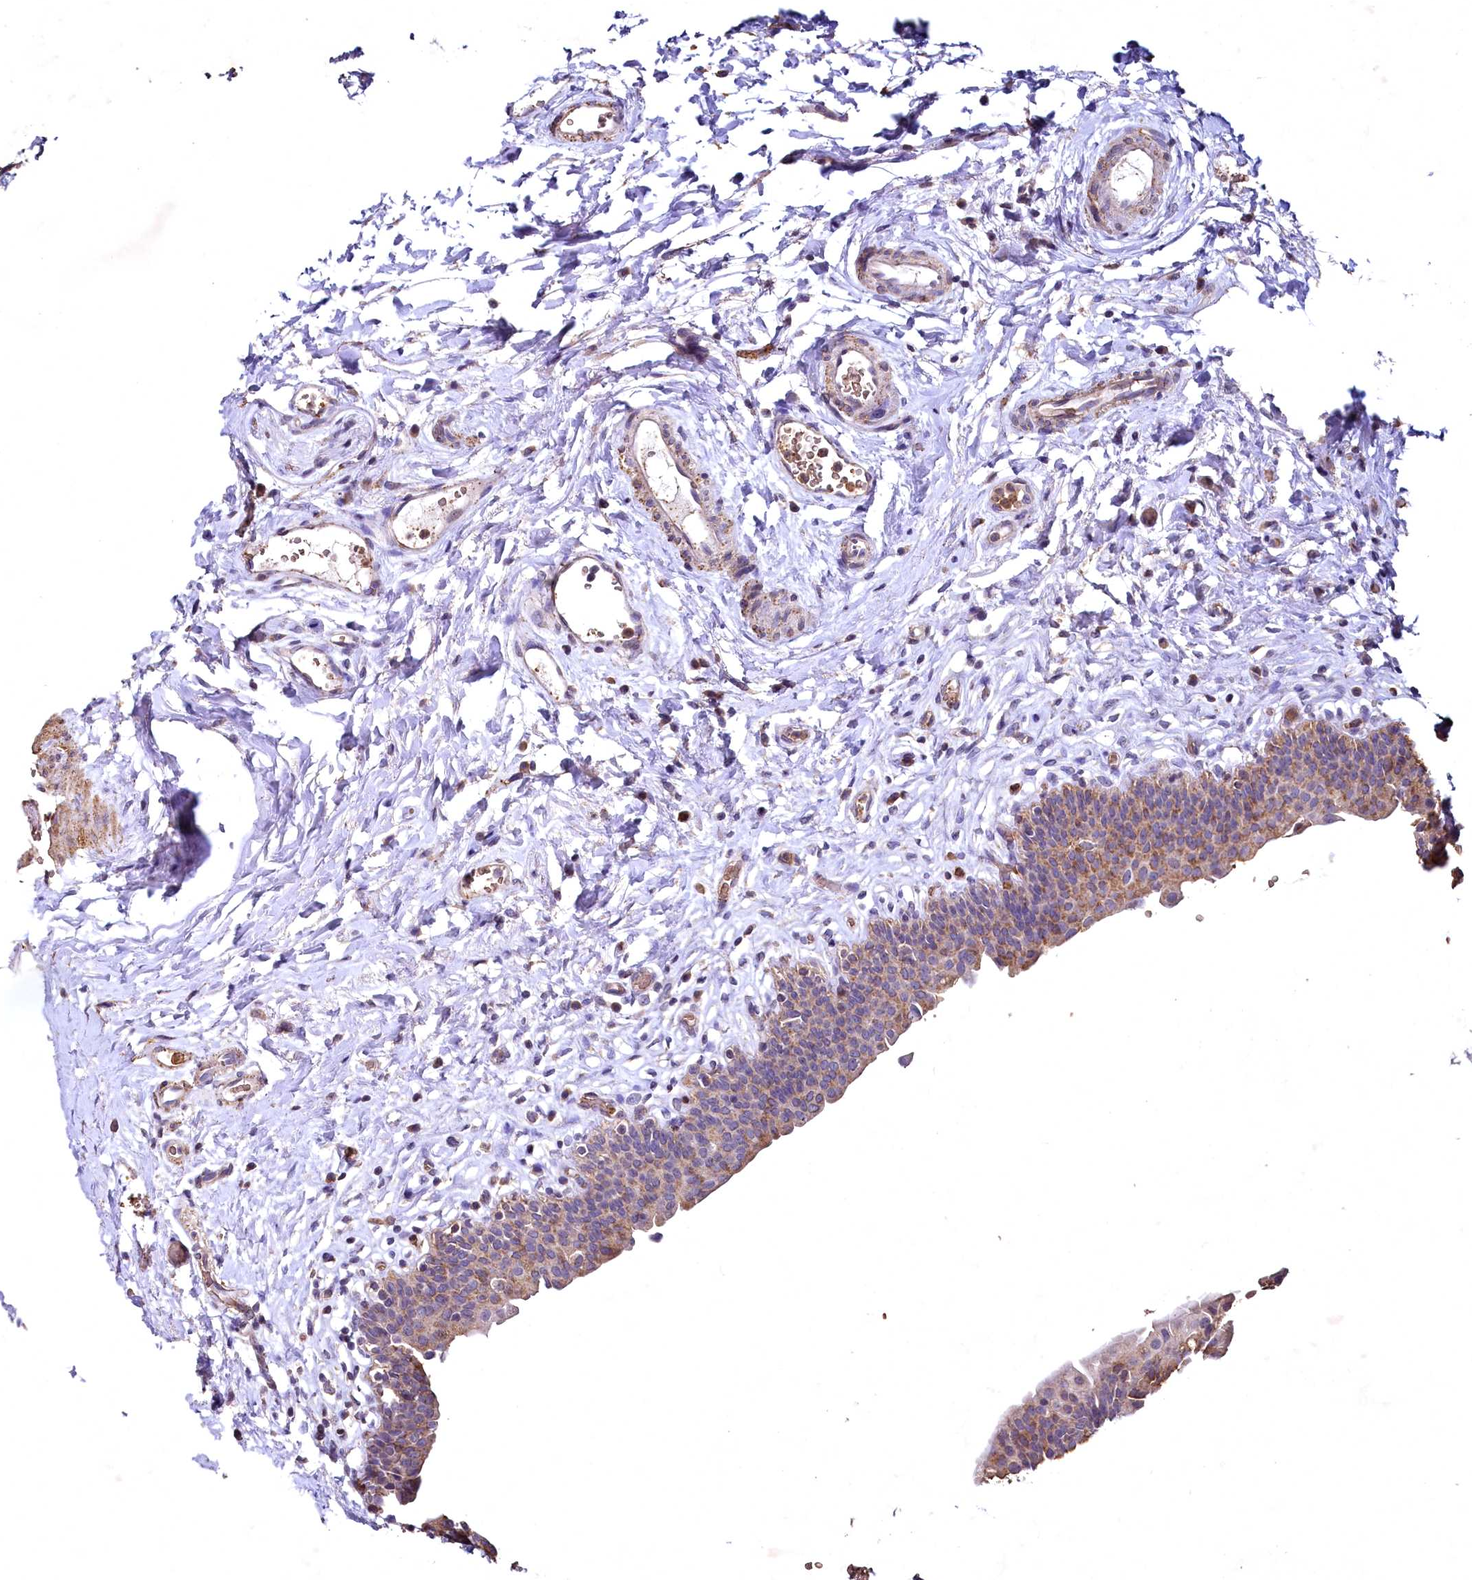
{"staining": {"intensity": "moderate", "quantity": ">75%", "location": "cytoplasmic/membranous"}, "tissue": "urinary bladder", "cell_type": "Urothelial cells", "image_type": "normal", "snomed": [{"axis": "morphology", "description": "Normal tissue, NOS"}, {"axis": "topography", "description": "Urinary bladder"}], "caption": "A histopathology image showing moderate cytoplasmic/membranous expression in about >75% of urothelial cells in unremarkable urinary bladder, as visualized by brown immunohistochemical staining.", "gene": "SPTA1", "patient": {"sex": "male", "age": 83}}